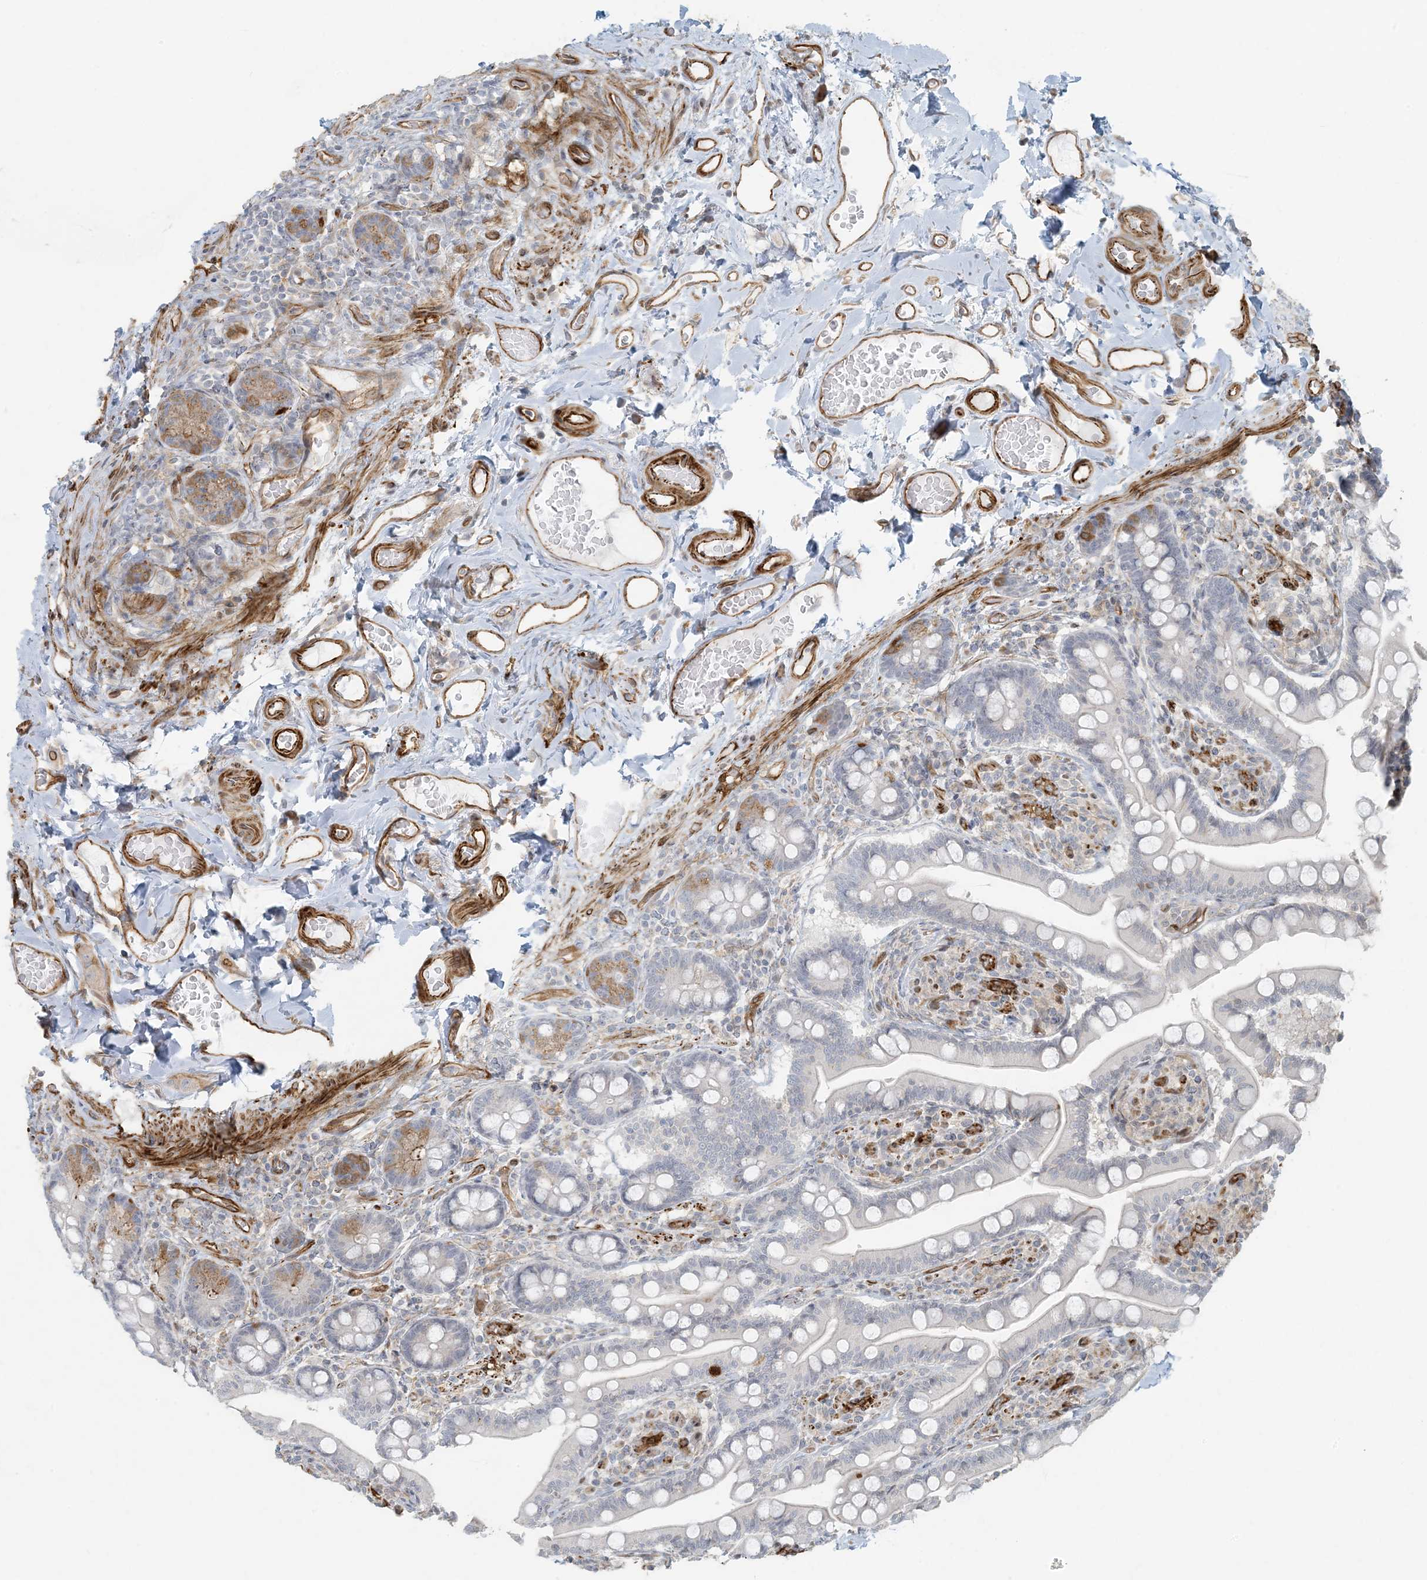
{"staining": {"intensity": "moderate", "quantity": "<25%", "location": "cytoplasmic/membranous"}, "tissue": "small intestine", "cell_type": "Glandular cells", "image_type": "normal", "snomed": [{"axis": "morphology", "description": "Normal tissue, NOS"}, {"axis": "topography", "description": "Small intestine"}], "caption": "High-magnification brightfield microscopy of normal small intestine stained with DAB (3,3'-diaminobenzidine) (brown) and counterstained with hematoxylin (blue). glandular cells exhibit moderate cytoplasmic/membranous staining is appreciated in approximately<25% of cells. The staining is performed using DAB (3,3'-diaminobenzidine) brown chromogen to label protein expression. The nuclei are counter-stained blue using hematoxylin.", "gene": "BCORL1", "patient": {"sex": "female", "age": 64}}